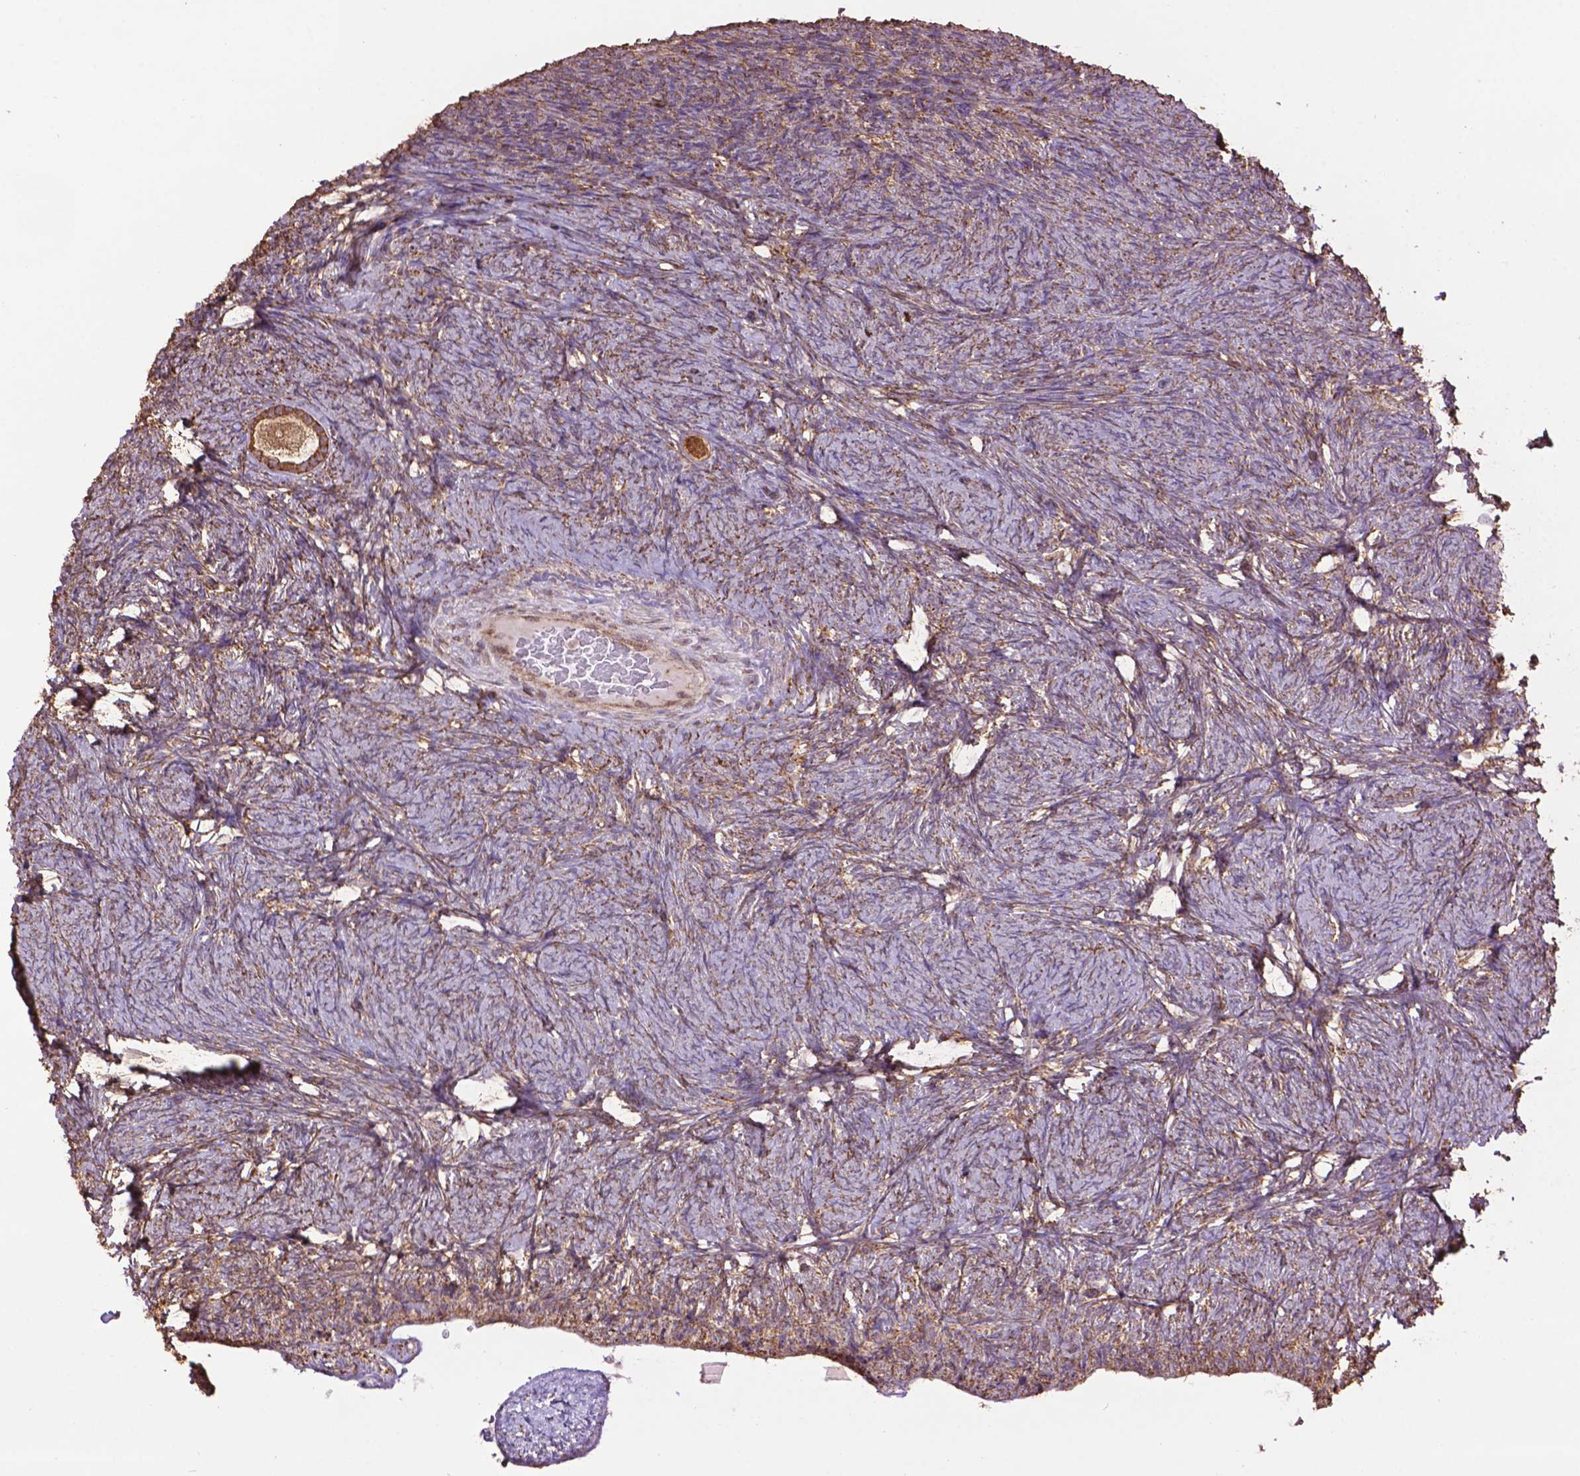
{"staining": {"intensity": "moderate", "quantity": ">75%", "location": "cytoplasmic/membranous"}, "tissue": "ovary", "cell_type": "Follicle cells", "image_type": "normal", "snomed": [{"axis": "morphology", "description": "Normal tissue, NOS"}, {"axis": "topography", "description": "Ovary"}], "caption": "A brown stain labels moderate cytoplasmic/membranous positivity of a protein in follicle cells of benign ovary. (Stains: DAB (3,3'-diaminobenzidine) in brown, nuclei in blue, Microscopy: brightfield microscopy at high magnification).", "gene": "PPP2R5E", "patient": {"sex": "female", "age": 34}}